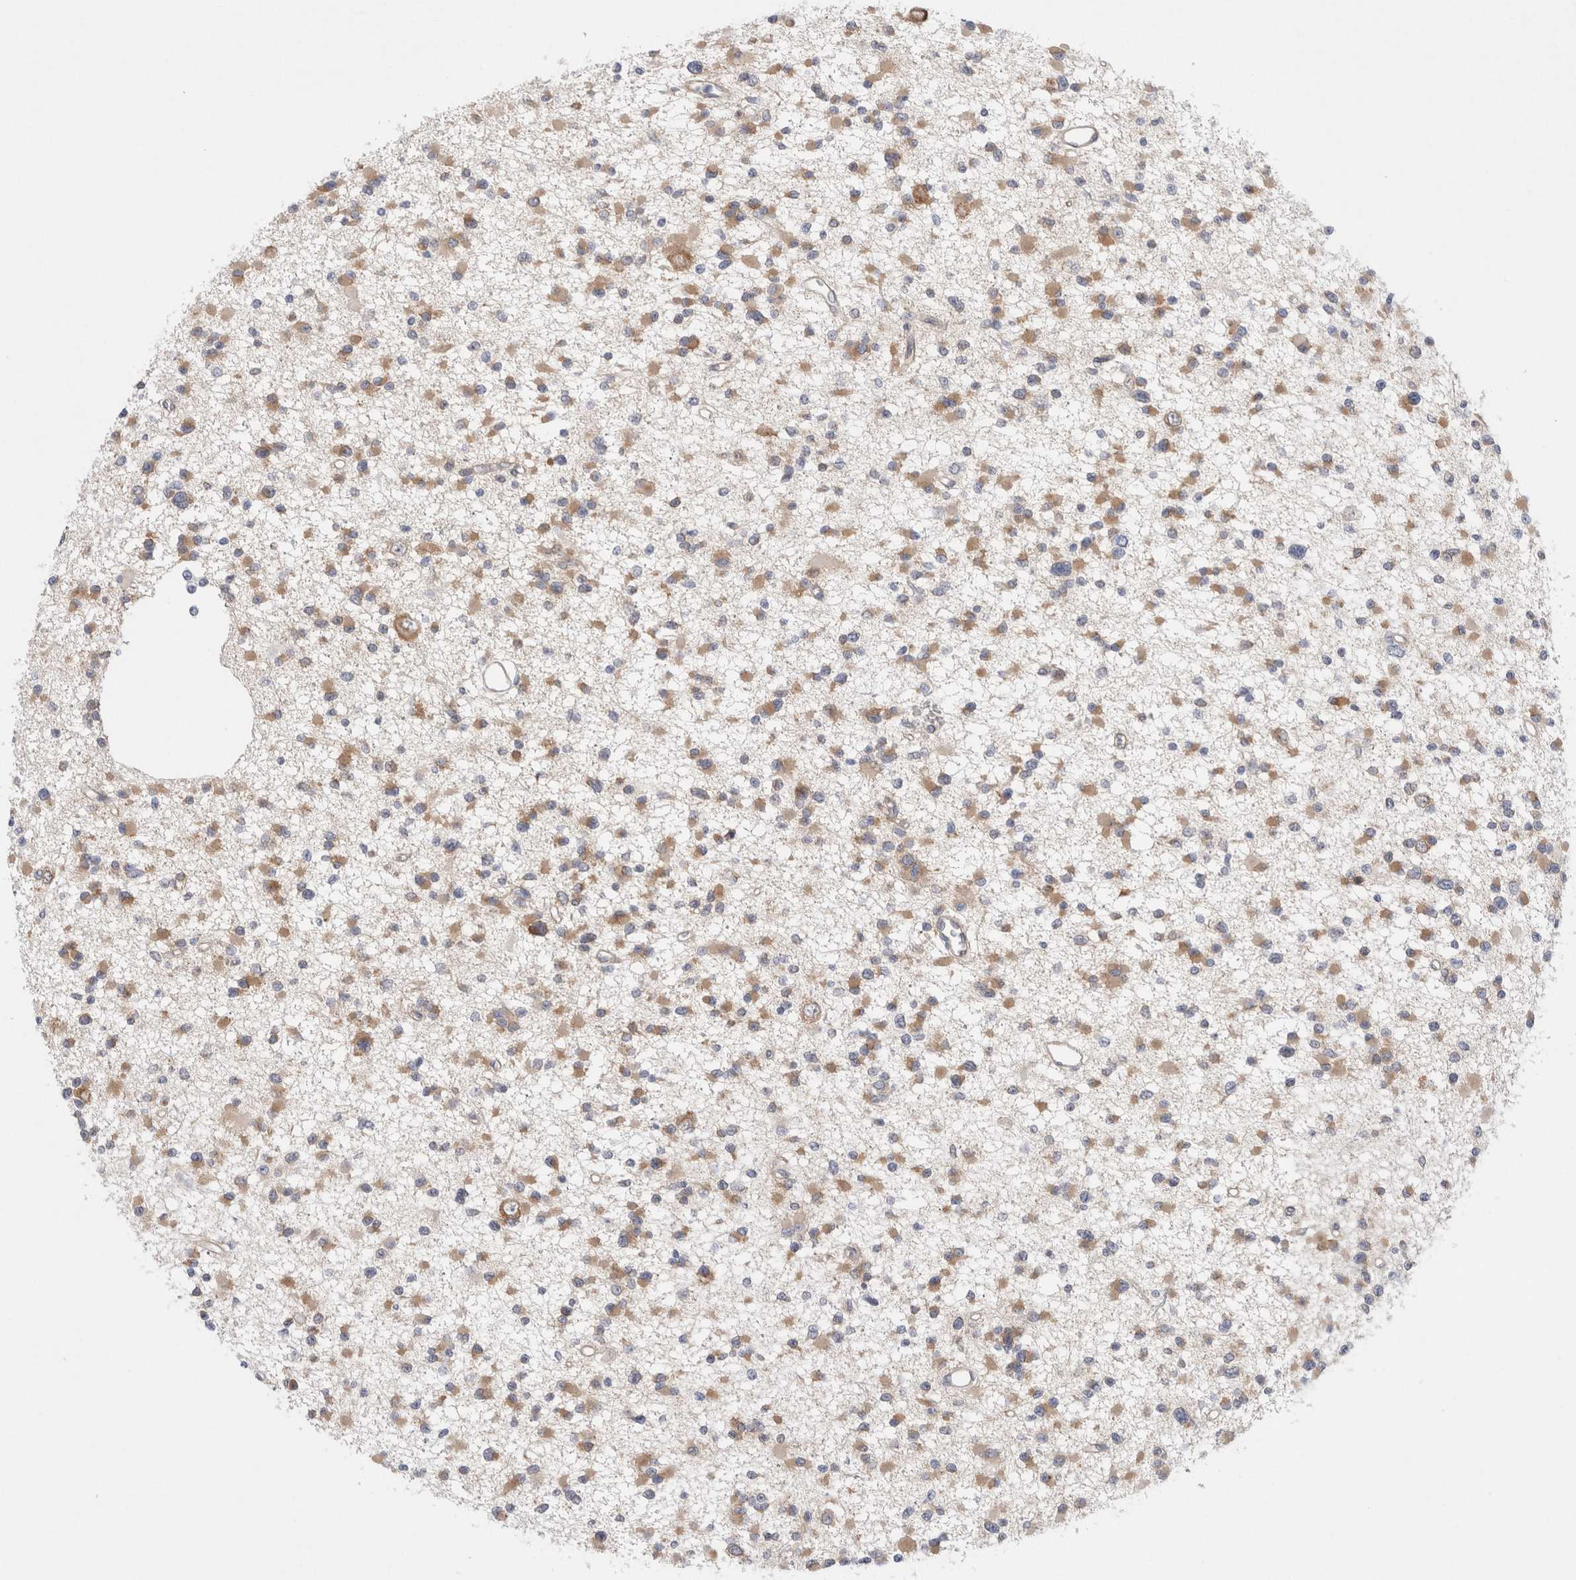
{"staining": {"intensity": "moderate", "quantity": ">75%", "location": "cytoplasmic/membranous"}, "tissue": "glioma", "cell_type": "Tumor cells", "image_type": "cancer", "snomed": [{"axis": "morphology", "description": "Glioma, malignant, Low grade"}, {"axis": "topography", "description": "Brain"}], "caption": "The histopathology image shows immunohistochemical staining of glioma. There is moderate cytoplasmic/membranous staining is appreciated in approximately >75% of tumor cells. (Stains: DAB (3,3'-diaminobenzidine) in brown, nuclei in blue, Microscopy: brightfield microscopy at high magnification).", "gene": "WIPF2", "patient": {"sex": "female", "age": 22}}